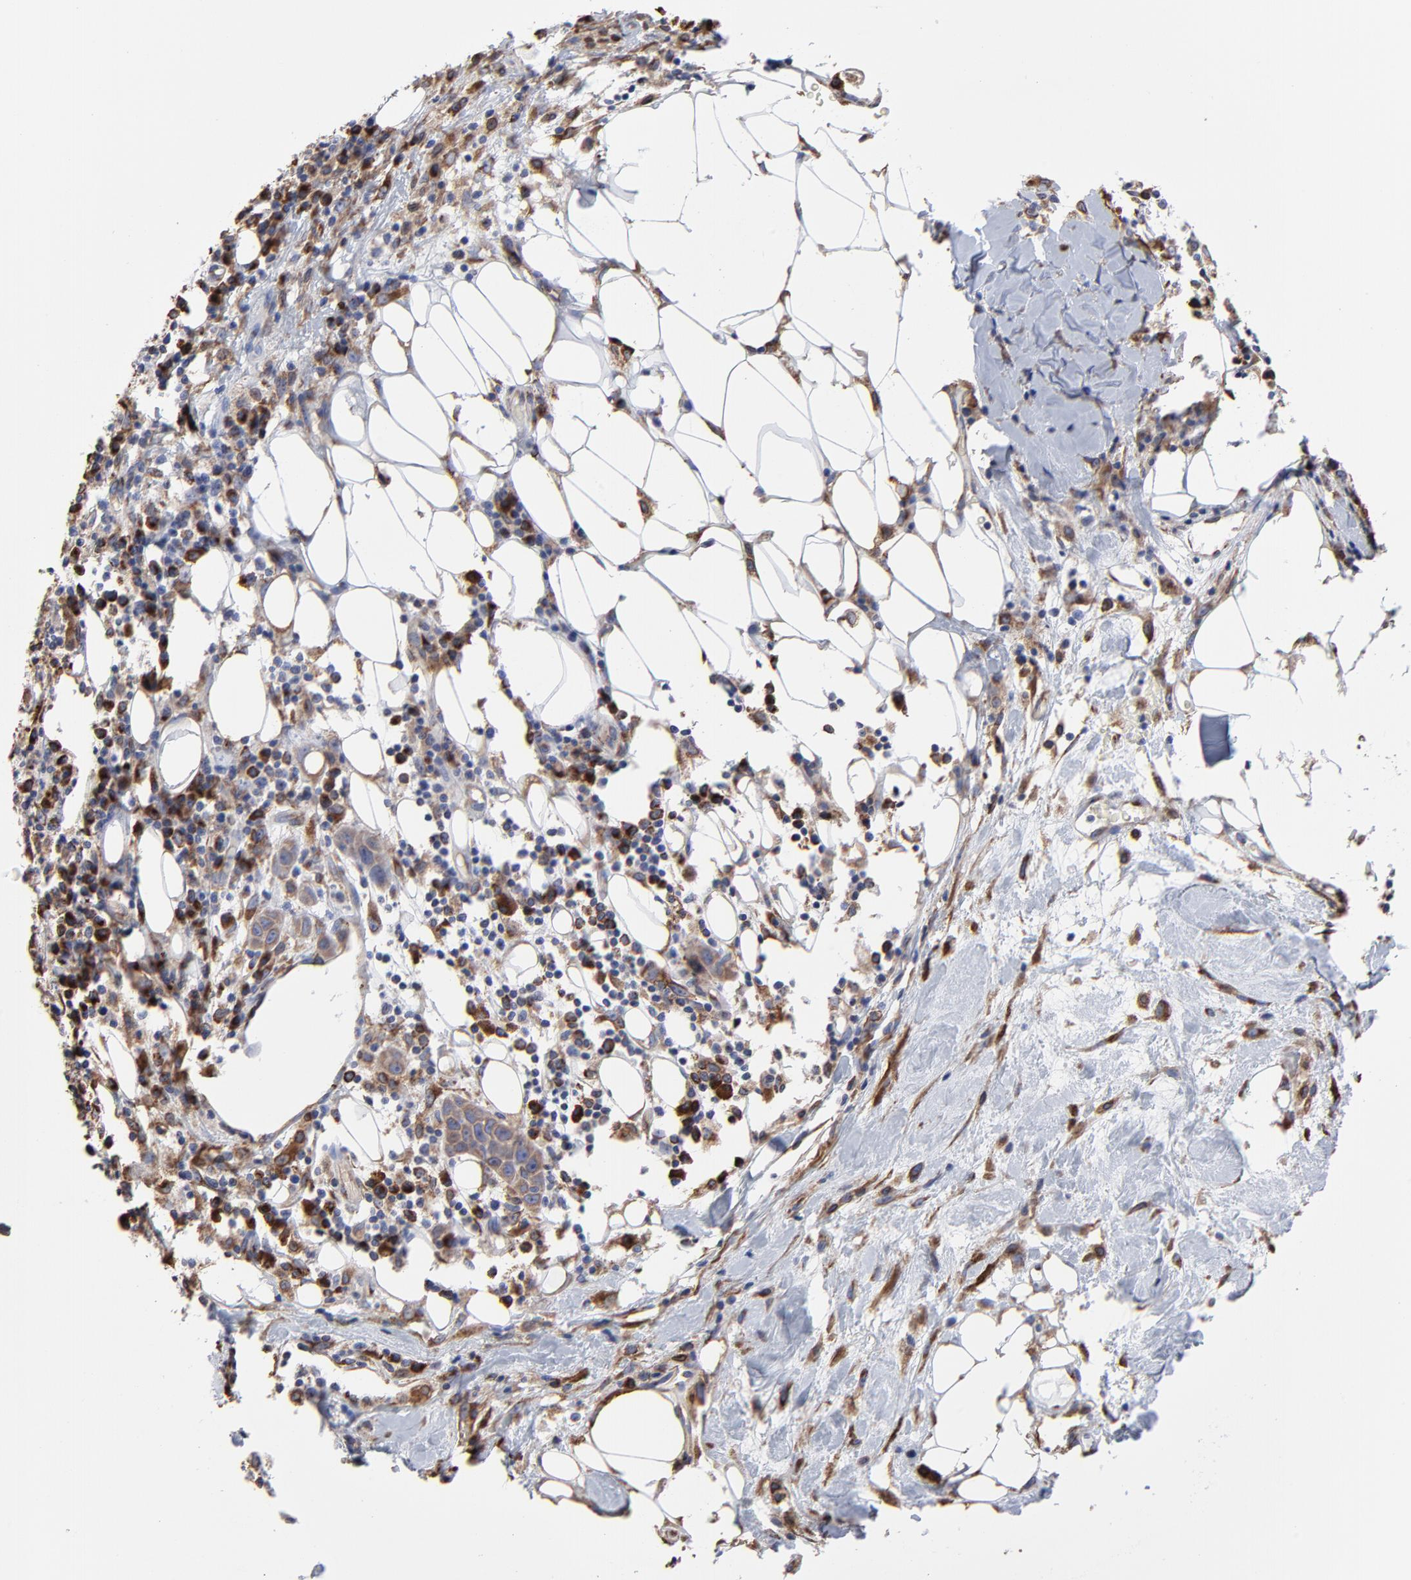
{"staining": {"intensity": "moderate", "quantity": ">75%", "location": "cytoplasmic/membranous"}, "tissue": "skin cancer", "cell_type": "Tumor cells", "image_type": "cancer", "snomed": [{"axis": "morphology", "description": "Squamous cell carcinoma, NOS"}, {"axis": "topography", "description": "Skin"}], "caption": "Human skin cancer (squamous cell carcinoma) stained with a brown dye displays moderate cytoplasmic/membranous positive positivity in approximately >75% of tumor cells.", "gene": "LMAN1", "patient": {"sex": "male", "age": 84}}